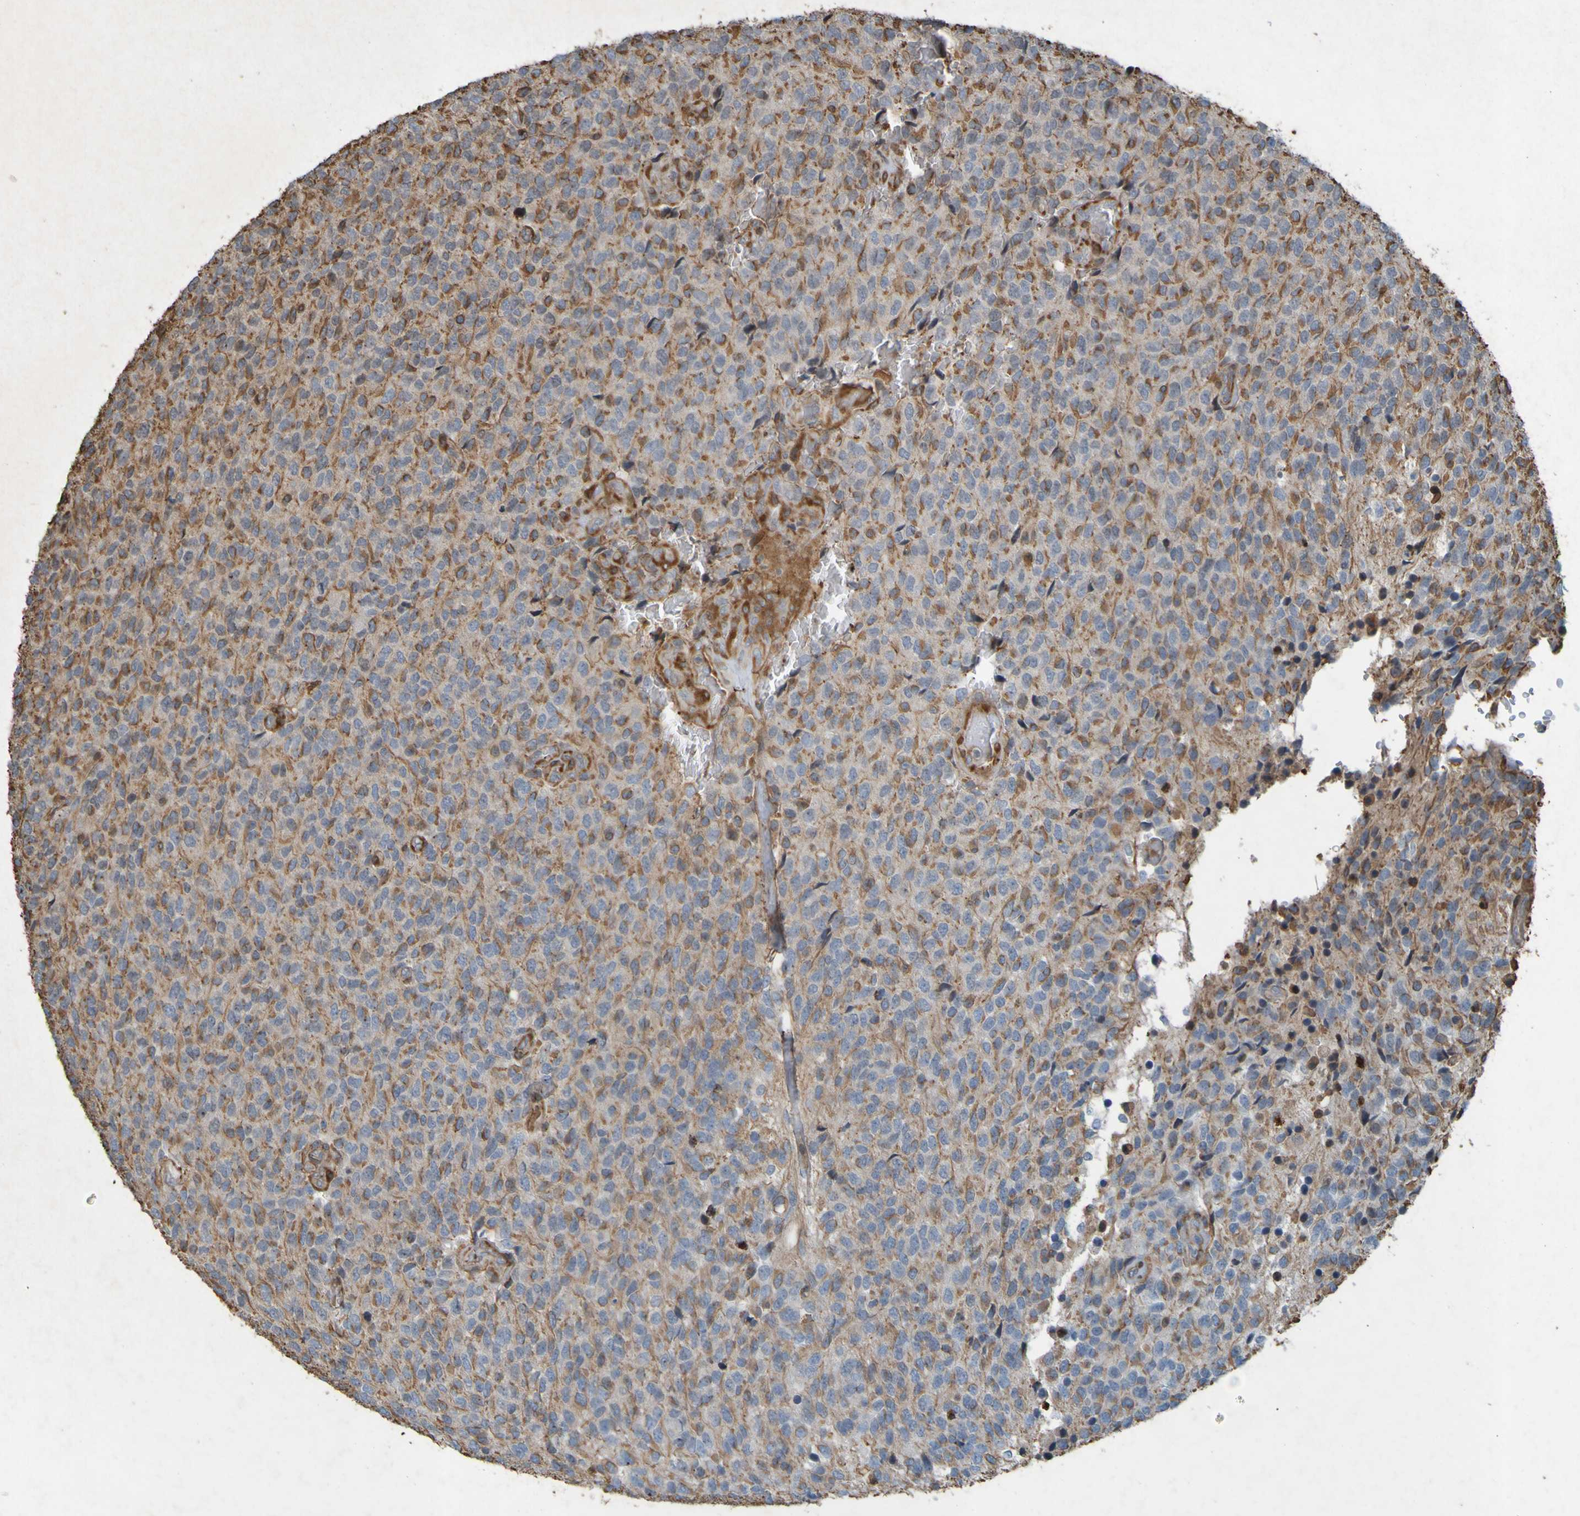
{"staining": {"intensity": "moderate", "quantity": ">75%", "location": "cytoplasmic/membranous"}, "tissue": "glioma", "cell_type": "Tumor cells", "image_type": "cancer", "snomed": [{"axis": "morphology", "description": "Glioma, malignant, High grade"}, {"axis": "topography", "description": "pancreas cauda"}], "caption": "Protein analysis of glioma tissue demonstrates moderate cytoplasmic/membranous staining in approximately >75% of tumor cells. Immunohistochemistry stains the protein of interest in brown and the nuclei are stained blue.", "gene": "GUCY1A1", "patient": {"sex": "male", "age": 60}}